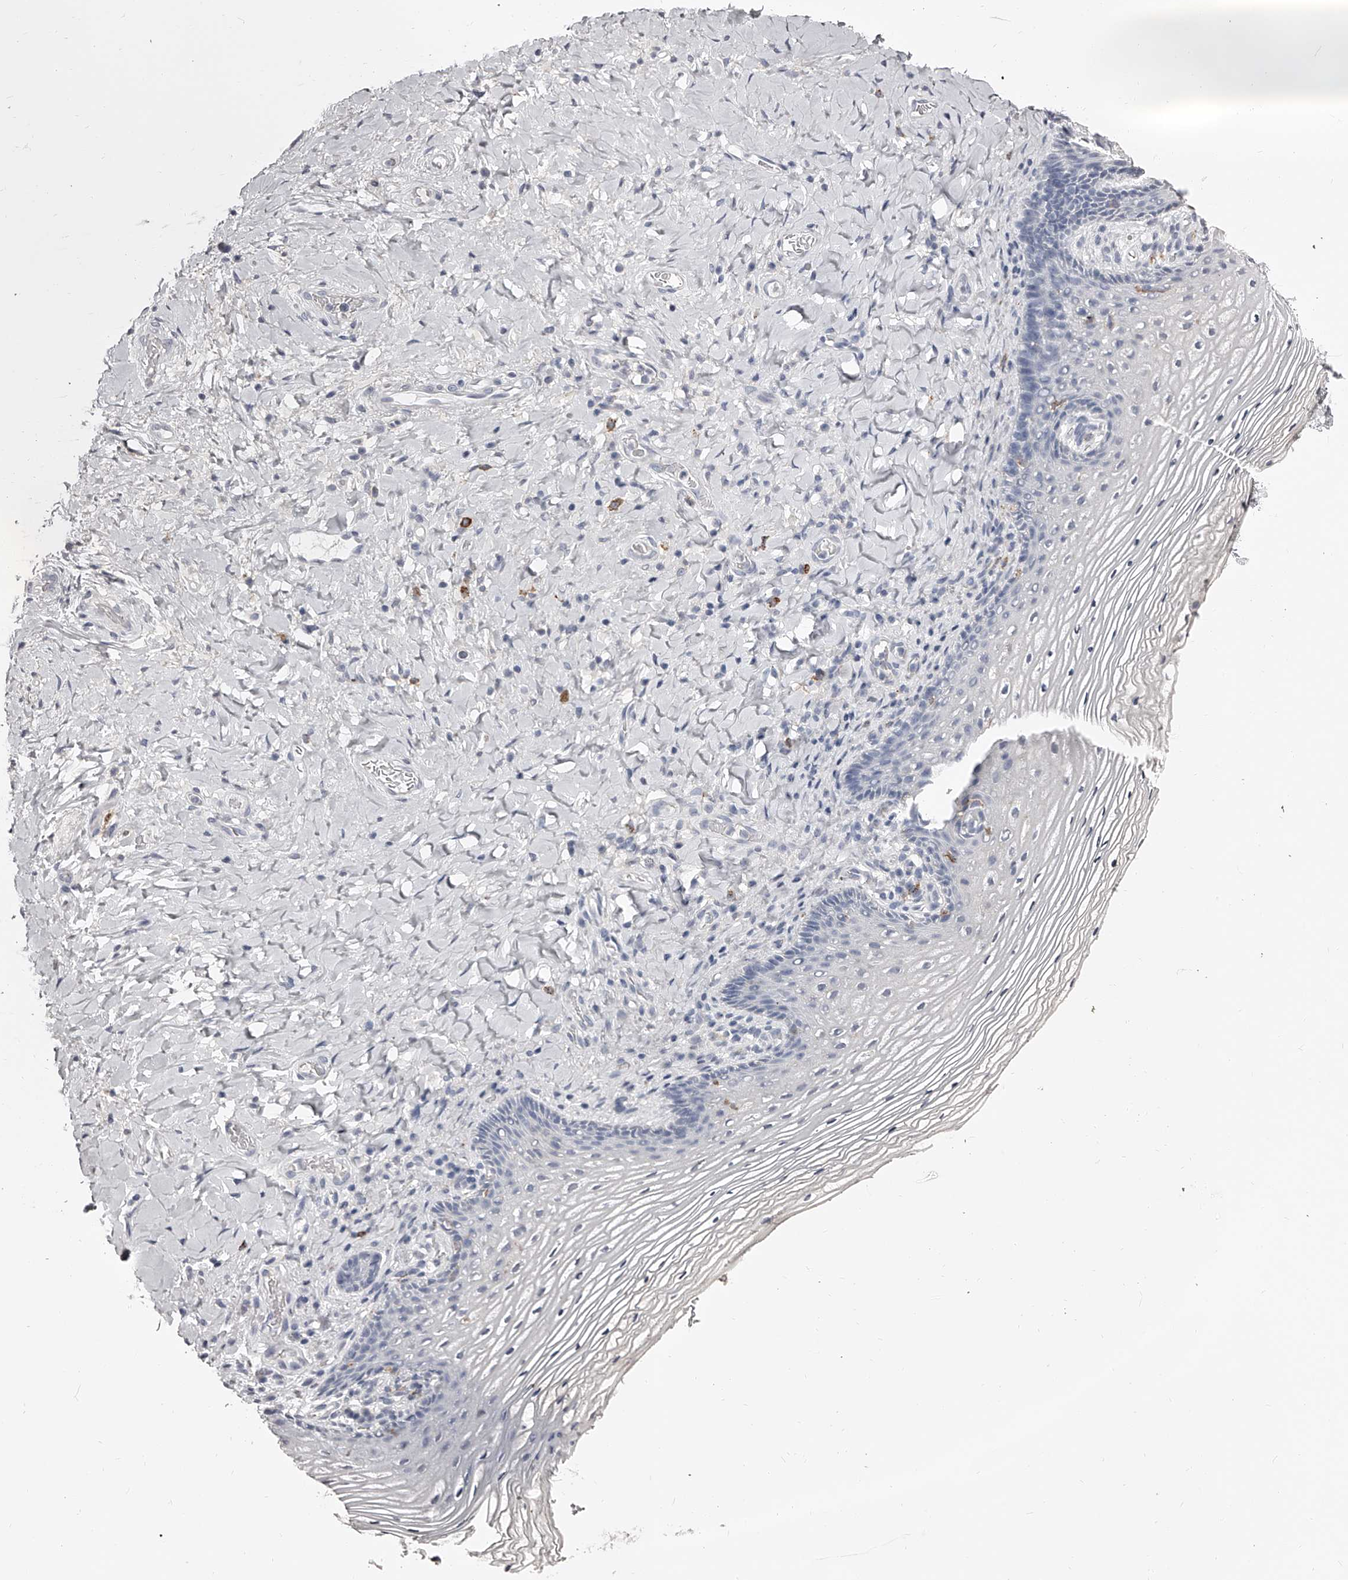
{"staining": {"intensity": "negative", "quantity": "none", "location": "none"}, "tissue": "vagina", "cell_type": "Squamous epithelial cells", "image_type": "normal", "snomed": [{"axis": "morphology", "description": "Normal tissue, NOS"}, {"axis": "topography", "description": "Vagina"}], "caption": "Immunohistochemistry (IHC) image of benign human vagina stained for a protein (brown), which exhibits no expression in squamous epithelial cells. Nuclei are stained in blue.", "gene": "PACSIN1", "patient": {"sex": "female", "age": 60}}